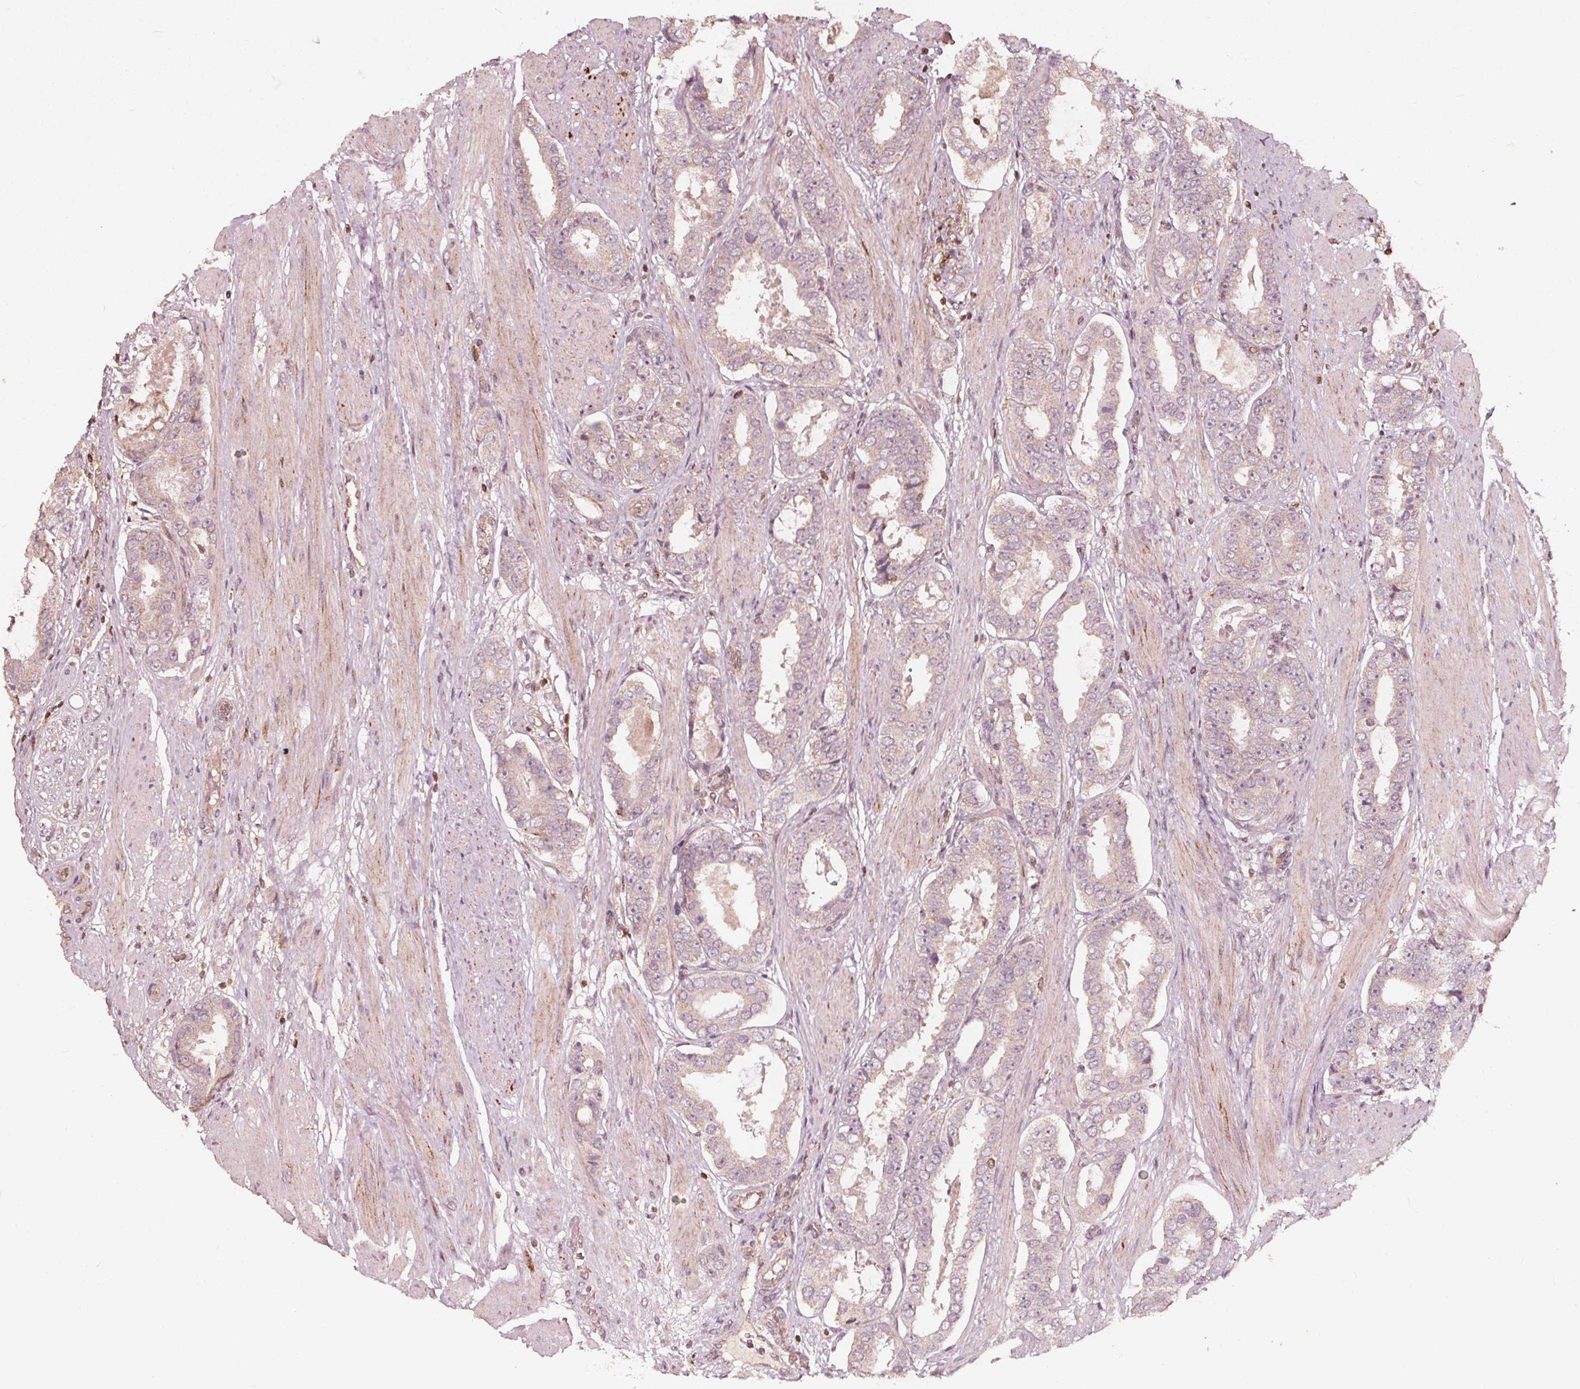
{"staining": {"intensity": "weak", "quantity": ">75%", "location": "cytoplasmic/membranous"}, "tissue": "prostate cancer", "cell_type": "Tumor cells", "image_type": "cancer", "snomed": [{"axis": "morphology", "description": "Adenocarcinoma, High grade"}, {"axis": "topography", "description": "Prostate"}], "caption": "Immunohistochemistry of prostate cancer reveals low levels of weak cytoplasmic/membranous staining in about >75% of tumor cells. (brown staining indicates protein expression, while blue staining denotes nuclei).", "gene": "AIP", "patient": {"sex": "male", "age": 63}}